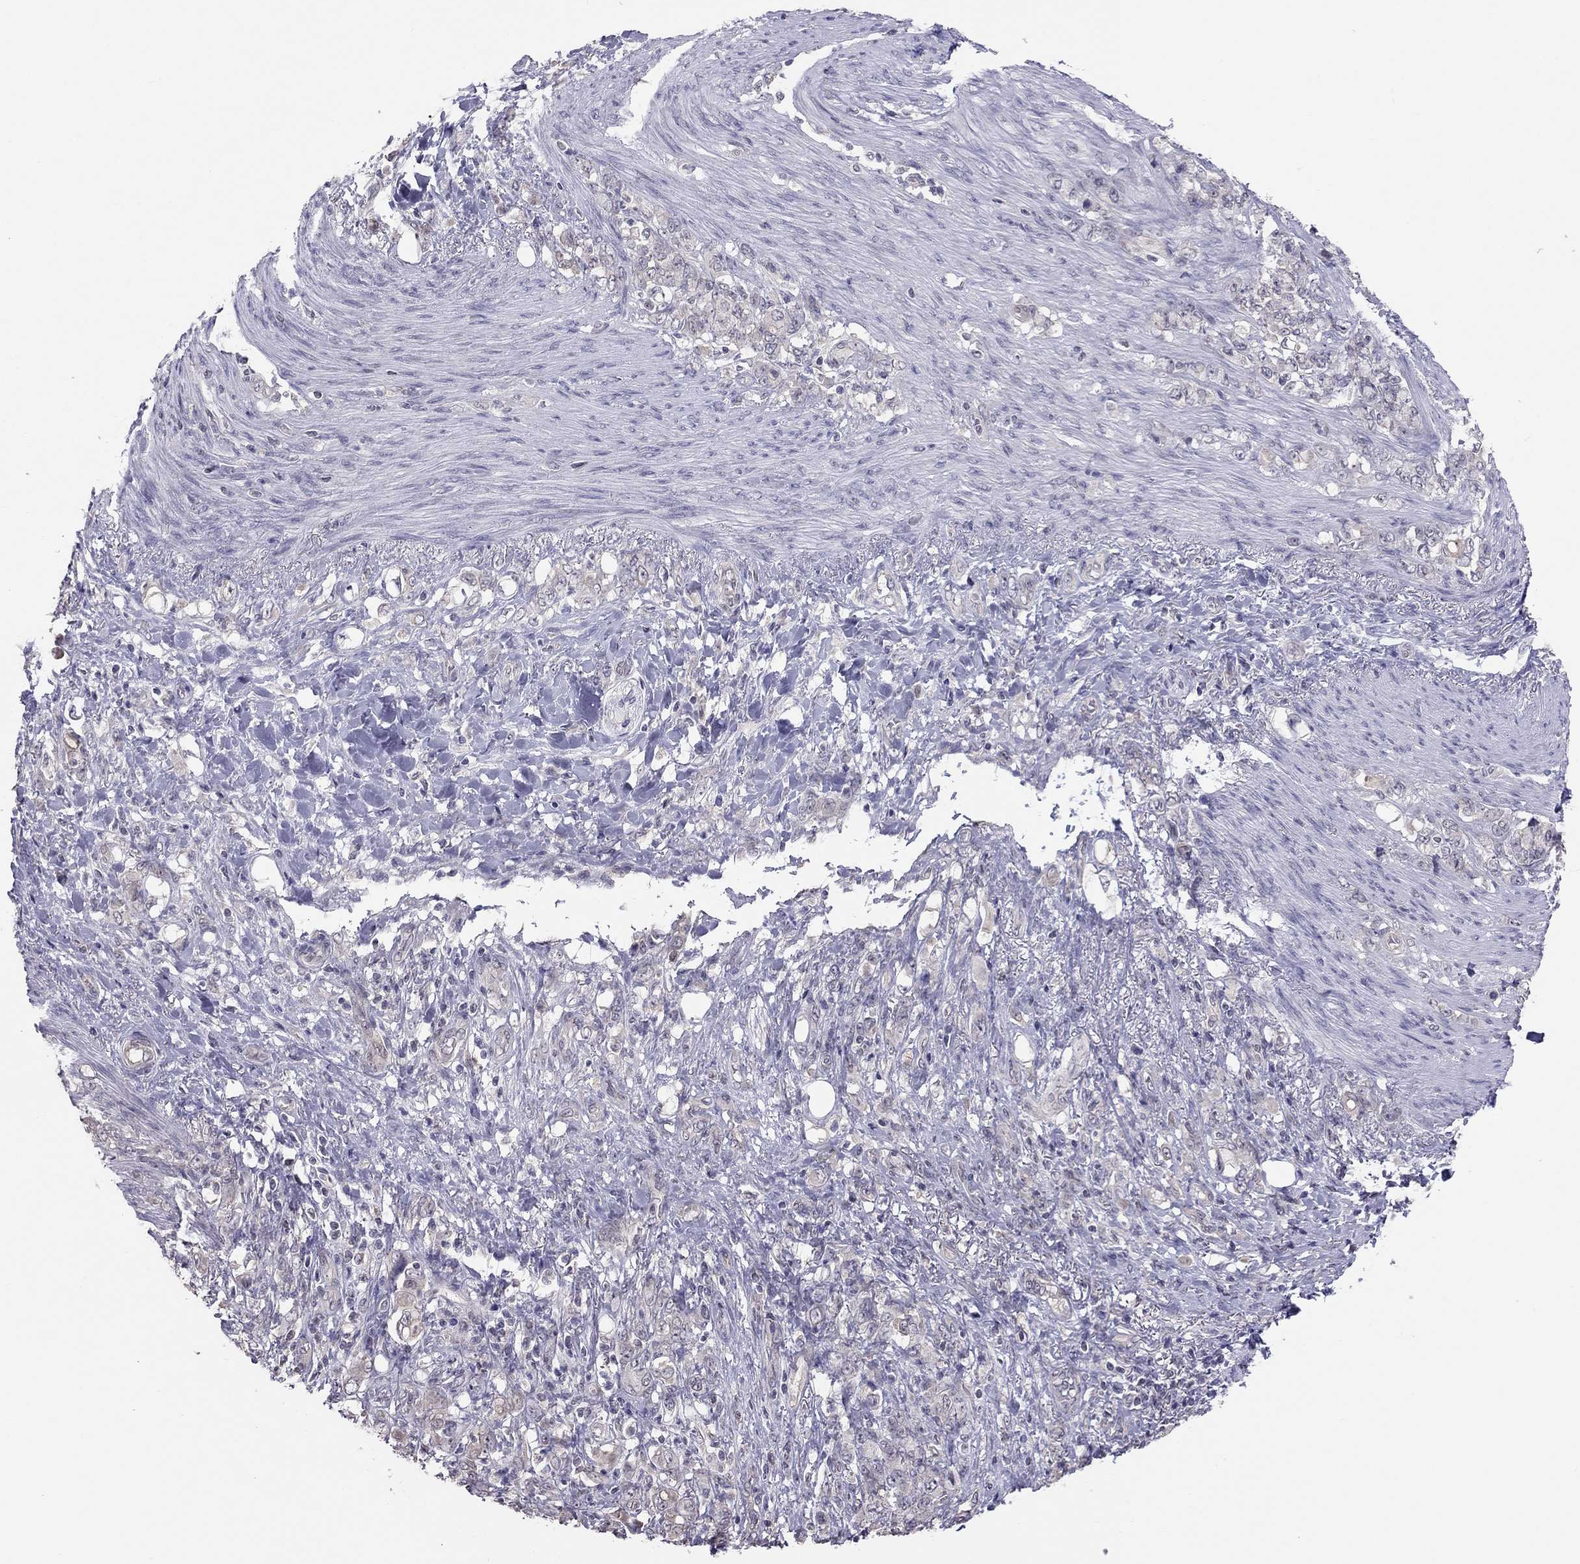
{"staining": {"intensity": "negative", "quantity": "none", "location": "none"}, "tissue": "stomach cancer", "cell_type": "Tumor cells", "image_type": "cancer", "snomed": [{"axis": "morphology", "description": "Adenocarcinoma, NOS"}, {"axis": "topography", "description": "Stomach"}], "caption": "Immunohistochemistry image of neoplastic tissue: adenocarcinoma (stomach) stained with DAB displays no significant protein staining in tumor cells.", "gene": "HSF2BP", "patient": {"sex": "female", "age": 79}}